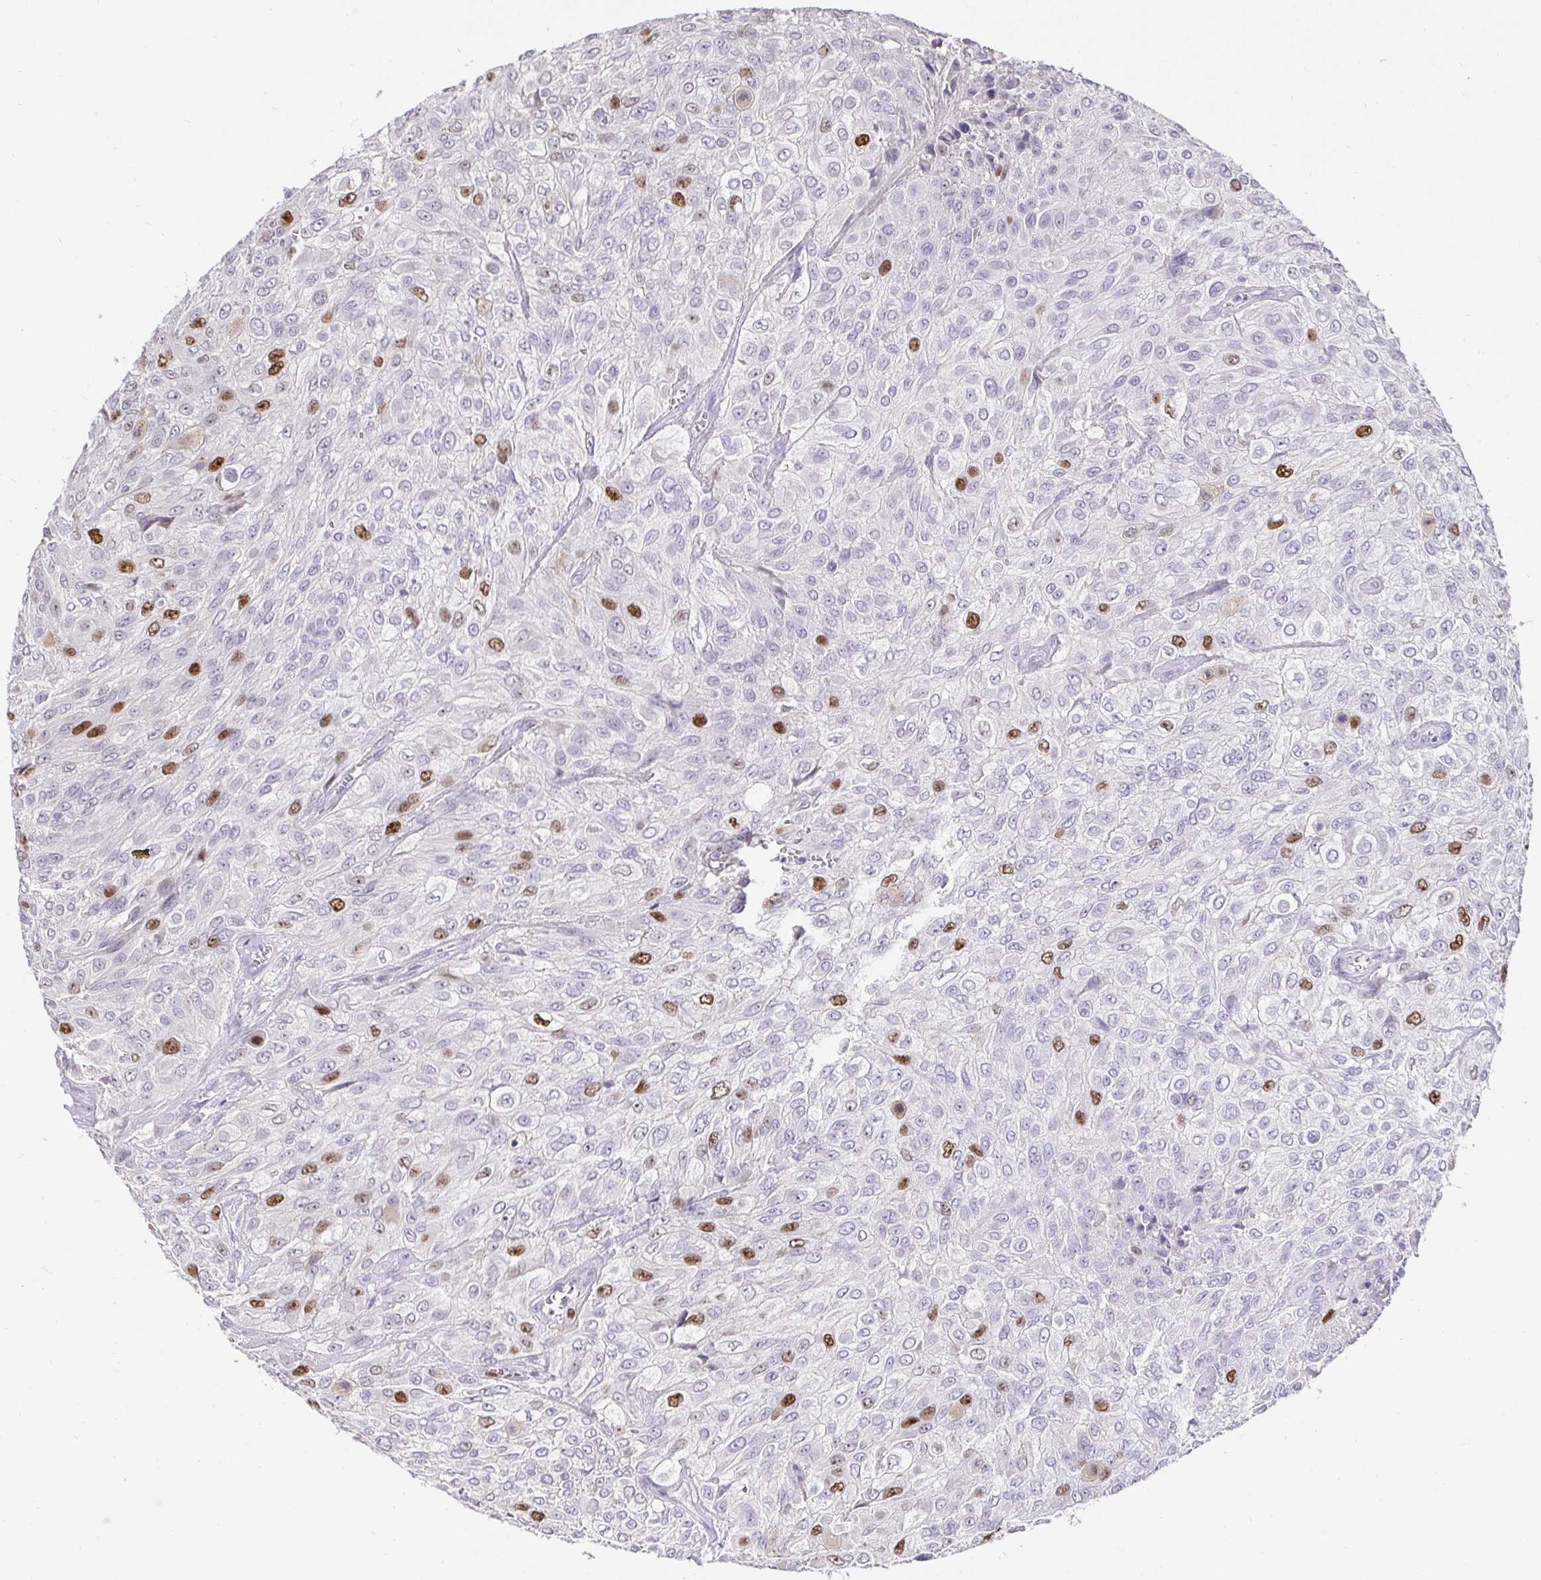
{"staining": {"intensity": "moderate", "quantity": "25%-75%", "location": "nuclear"}, "tissue": "urothelial cancer", "cell_type": "Tumor cells", "image_type": "cancer", "snomed": [{"axis": "morphology", "description": "Urothelial carcinoma, High grade"}, {"axis": "topography", "description": "Urinary bladder"}], "caption": "The image exhibits staining of urothelial carcinoma (high-grade), revealing moderate nuclear protein expression (brown color) within tumor cells.", "gene": "ANLN", "patient": {"sex": "male", "age": 57}}